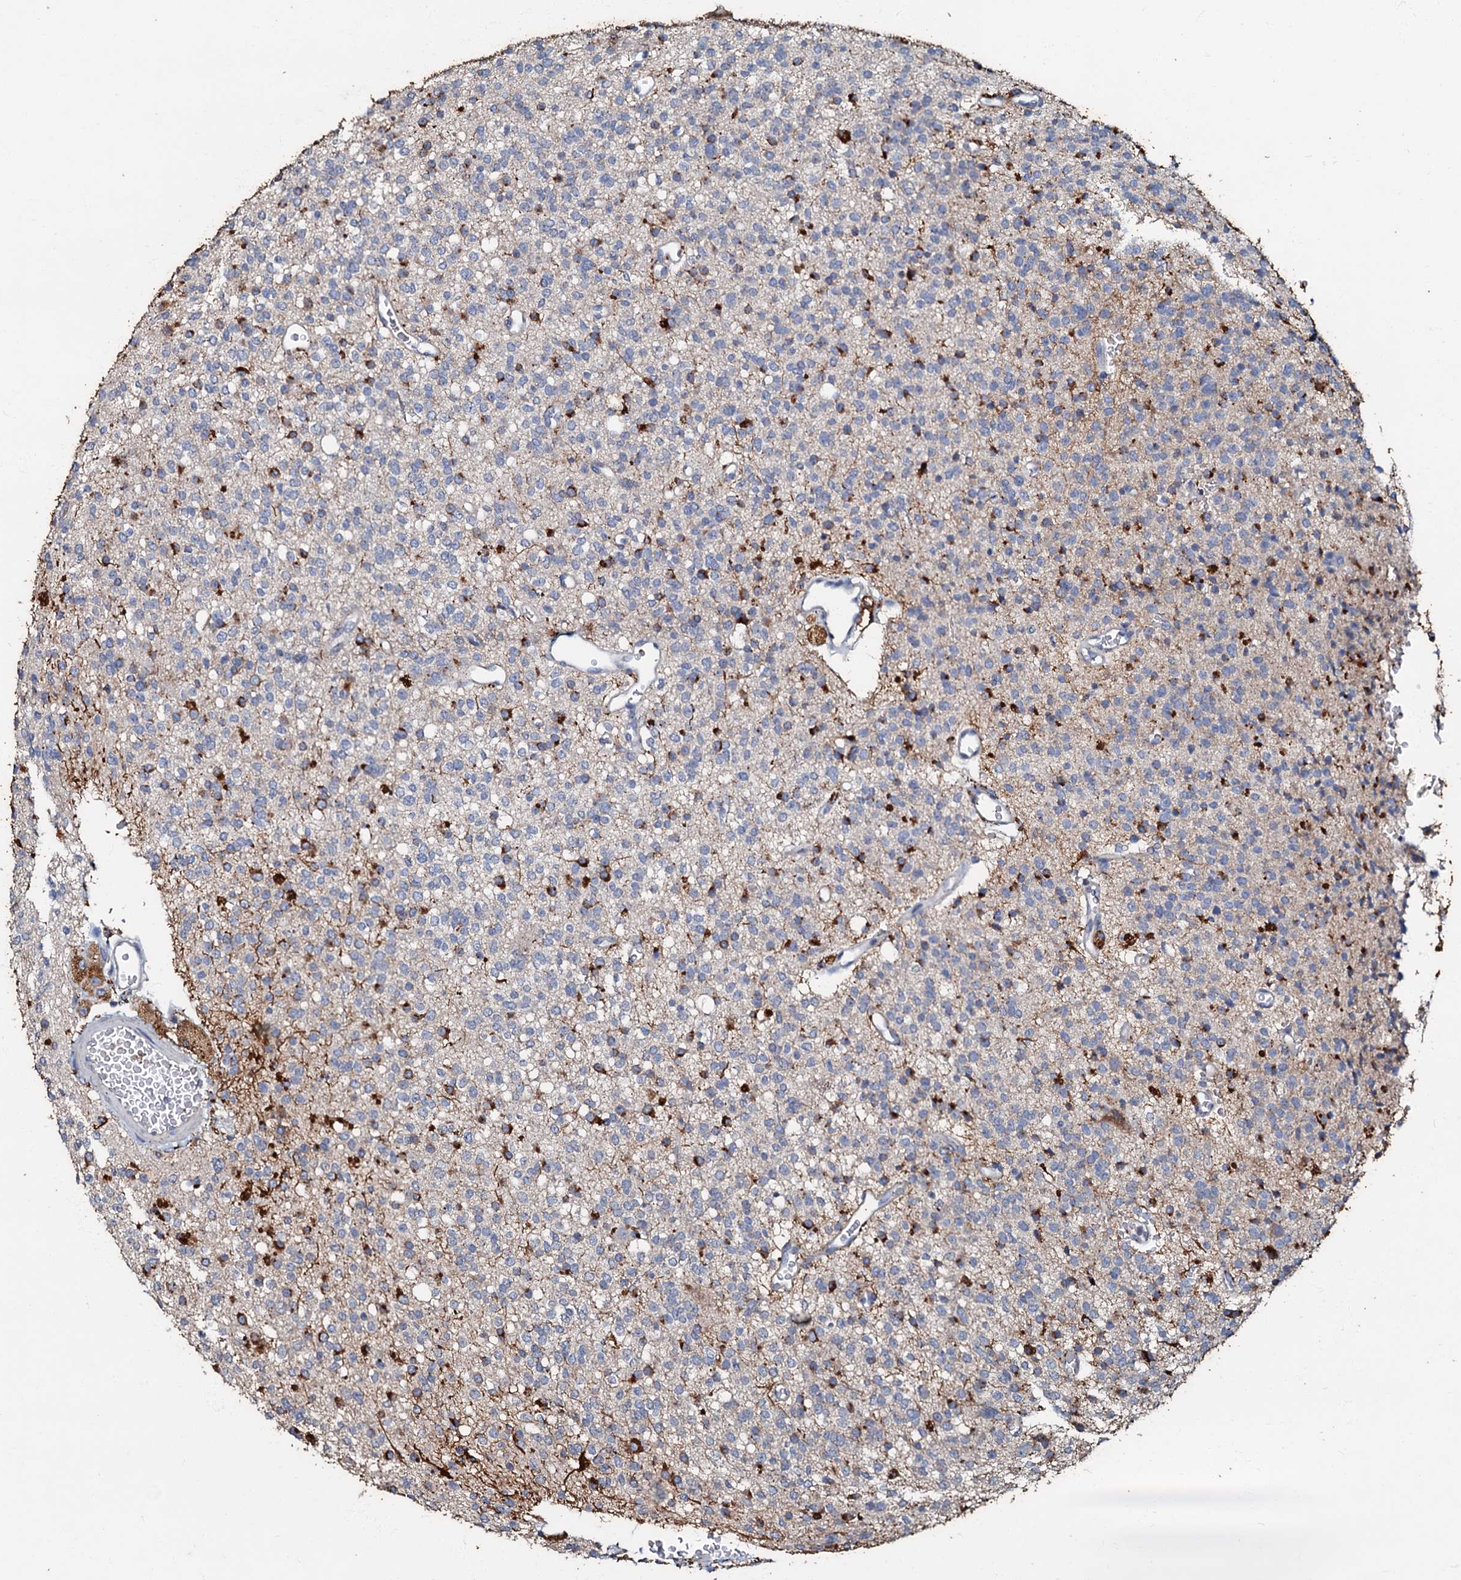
{"staining": {"intensity": "negative", "quantity": "none", "location": "none"}, "tissue": "glioma", "cell_type": "Tumor cells", "image_type": "cancer", "snomed": [{"axis": "morphology", "description": "Glioma, malignant, High grade"}, {"axis": "topography", "description": "Brain"}], "caption": "This is an immunohistochemistry photomicrograph of human glioma. There is no expression in tumor cells.", "gene": "MANSC4", "patient": {"sex": "male", "age": 34}}